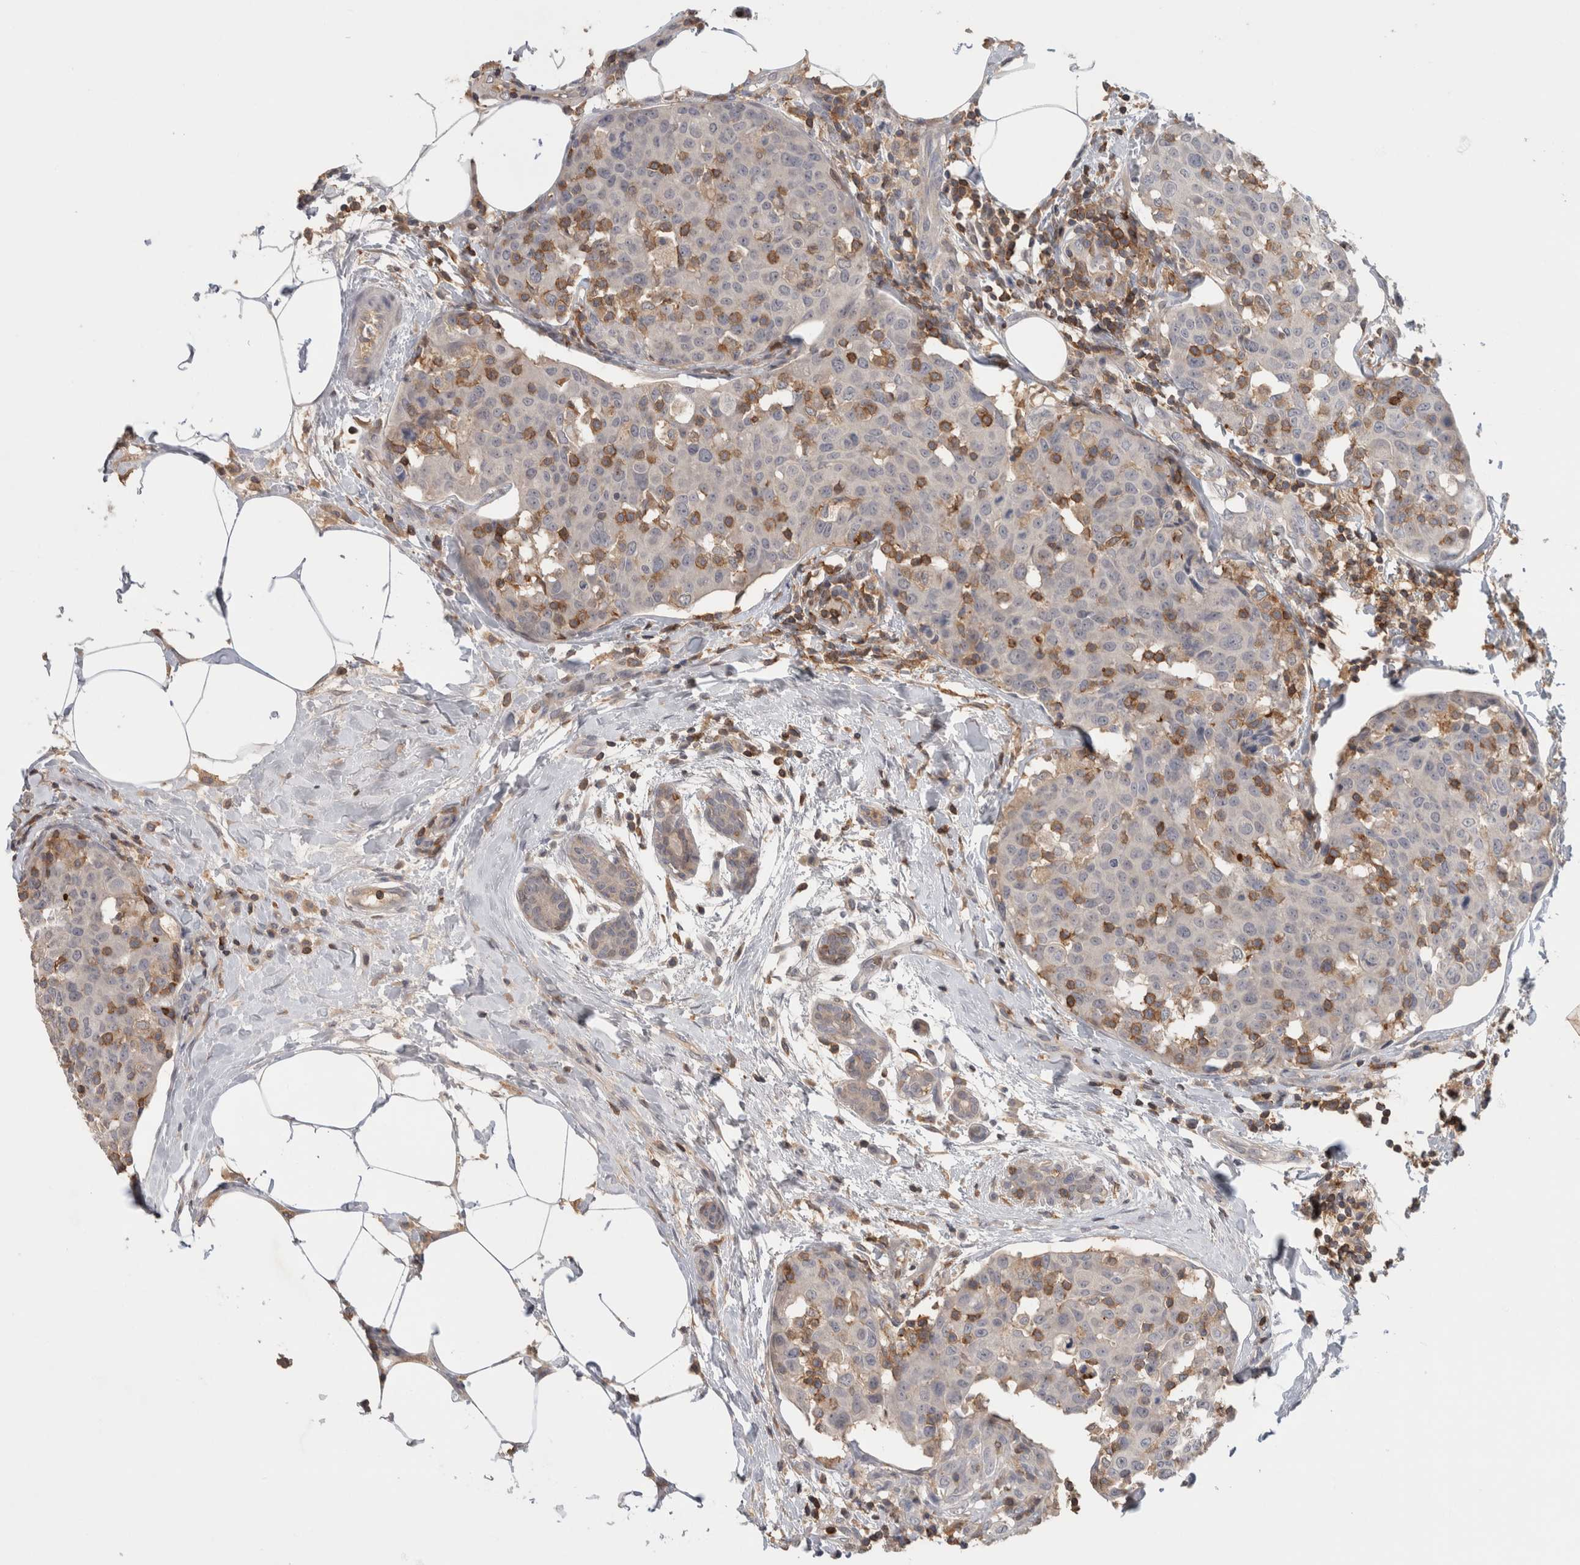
{"staining": {"intensity": "negative", "quantity": "none", "location": "none"}, "tissue": "breast cancer", "cell_type": "Tumor cells", "image_type": "cancer", "snomed": [{"axis": "morphology", "description": "Normal tissue, NOS"}, {"axis": "morphology", "description": "Duct carcinoma"}, {"axis": "topography", "description": "Breast"}], "caption": "A high-resolution image shows immunohistochemistry (IHC) staining of intraductal carcinoma (breast), which shows no significant staining in tumor cells.", "gene": "GFRA2", "patient": {"sex": "female", "age": 37}}